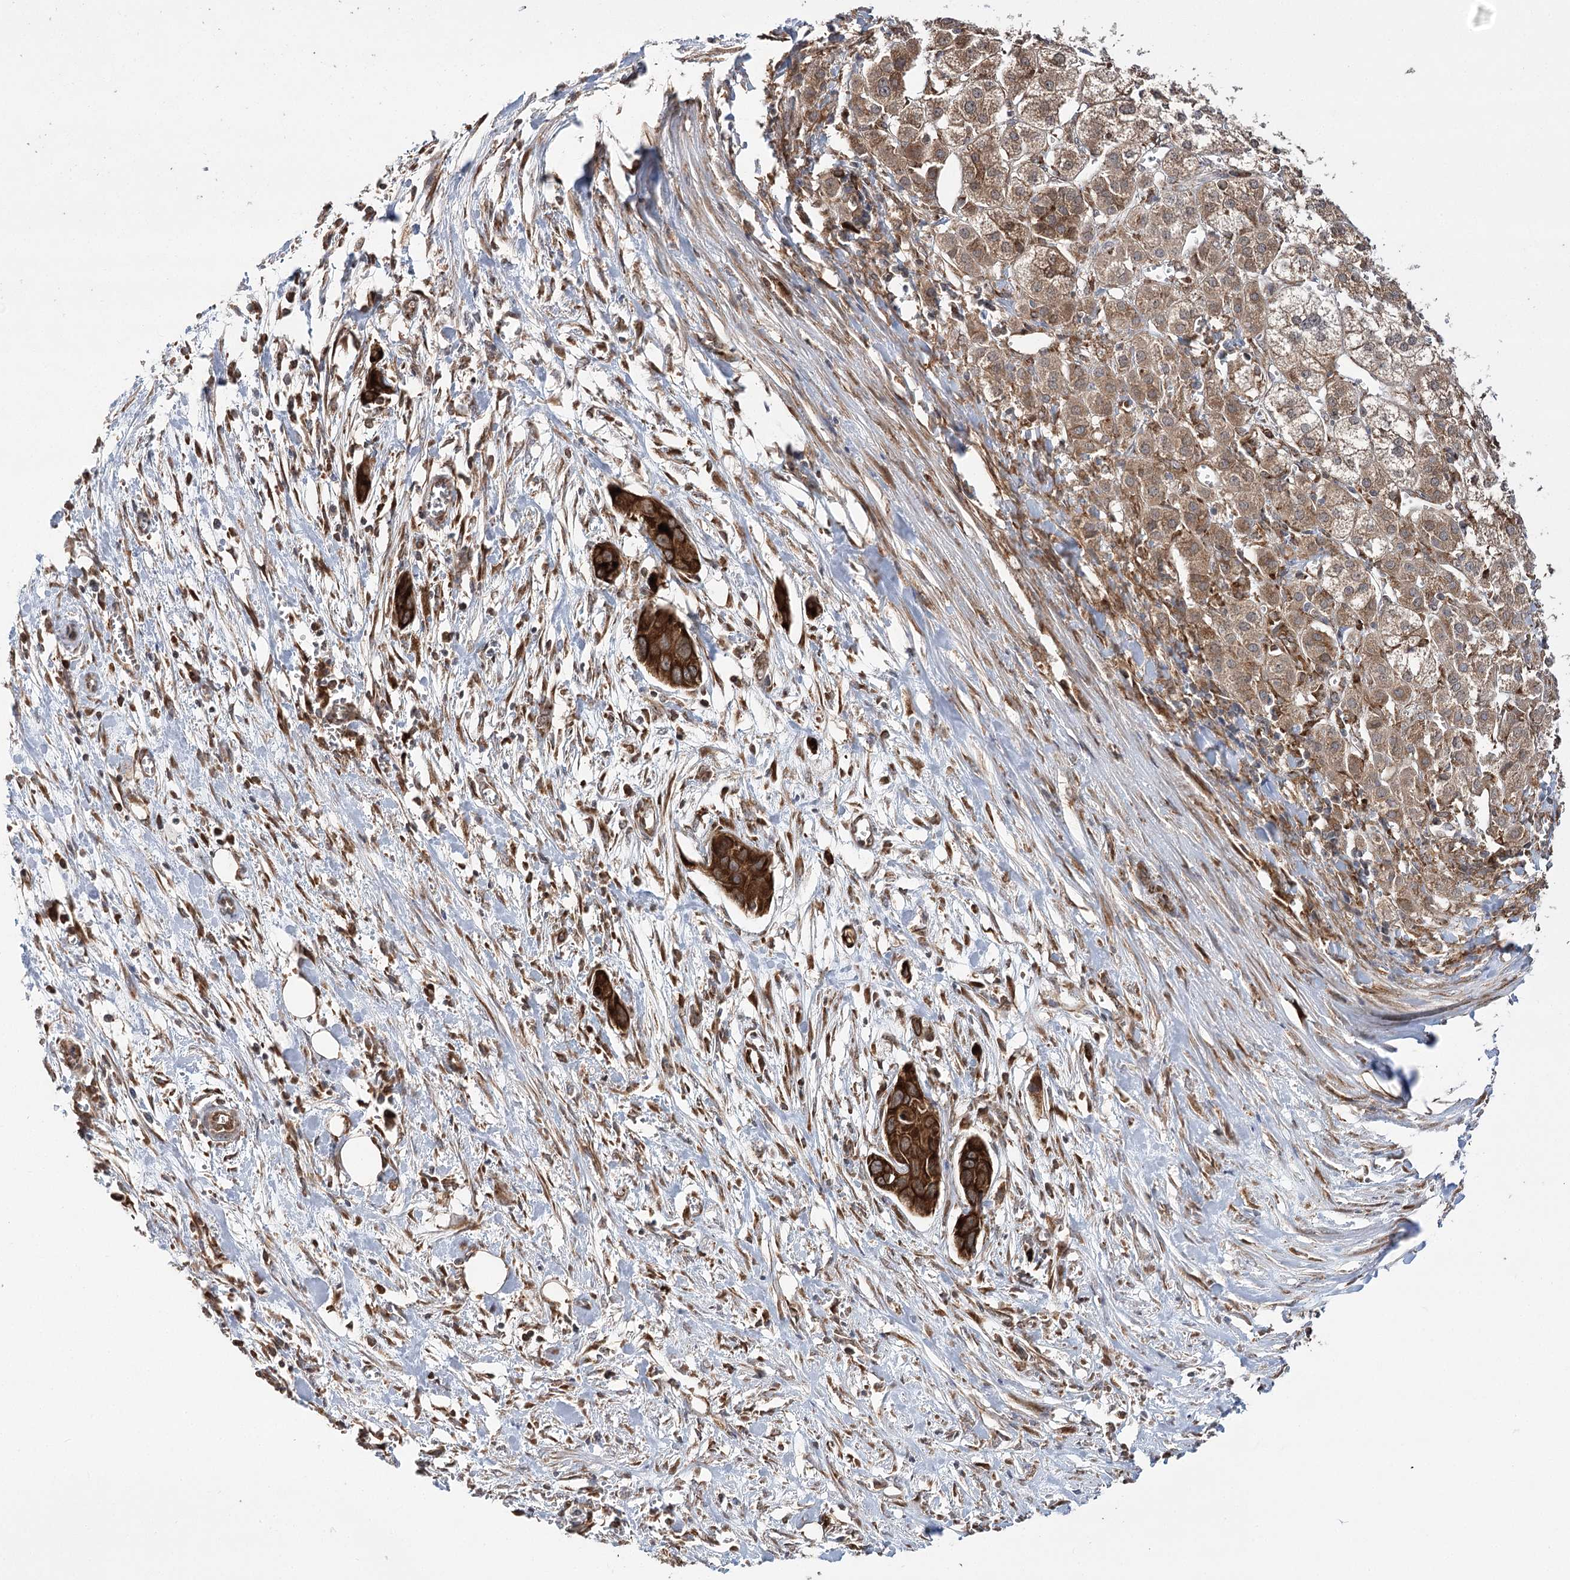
{"staining": {"intensity": "strong", "quantity": ">75%", "location": "cytoplasmic/membranous"}, "tissue": "pancreatic cancer", "cell_type": "Tumor cells", "image_type": "cancer", "snomed": [{"axis": "morphology", "description": "Adenocarcinoma, NOS"}, {"axis": "topography", "description": "Pancreas"}], "caption": "Pancreatic adenocarcinoma was stained to show a protein in brown. There is high levels of strong cytoplasmic/membranous staining in approximately >75% of tumor cells.", "gene": "DNAJB14", "patient": {"sex": "female", "age": 60}}